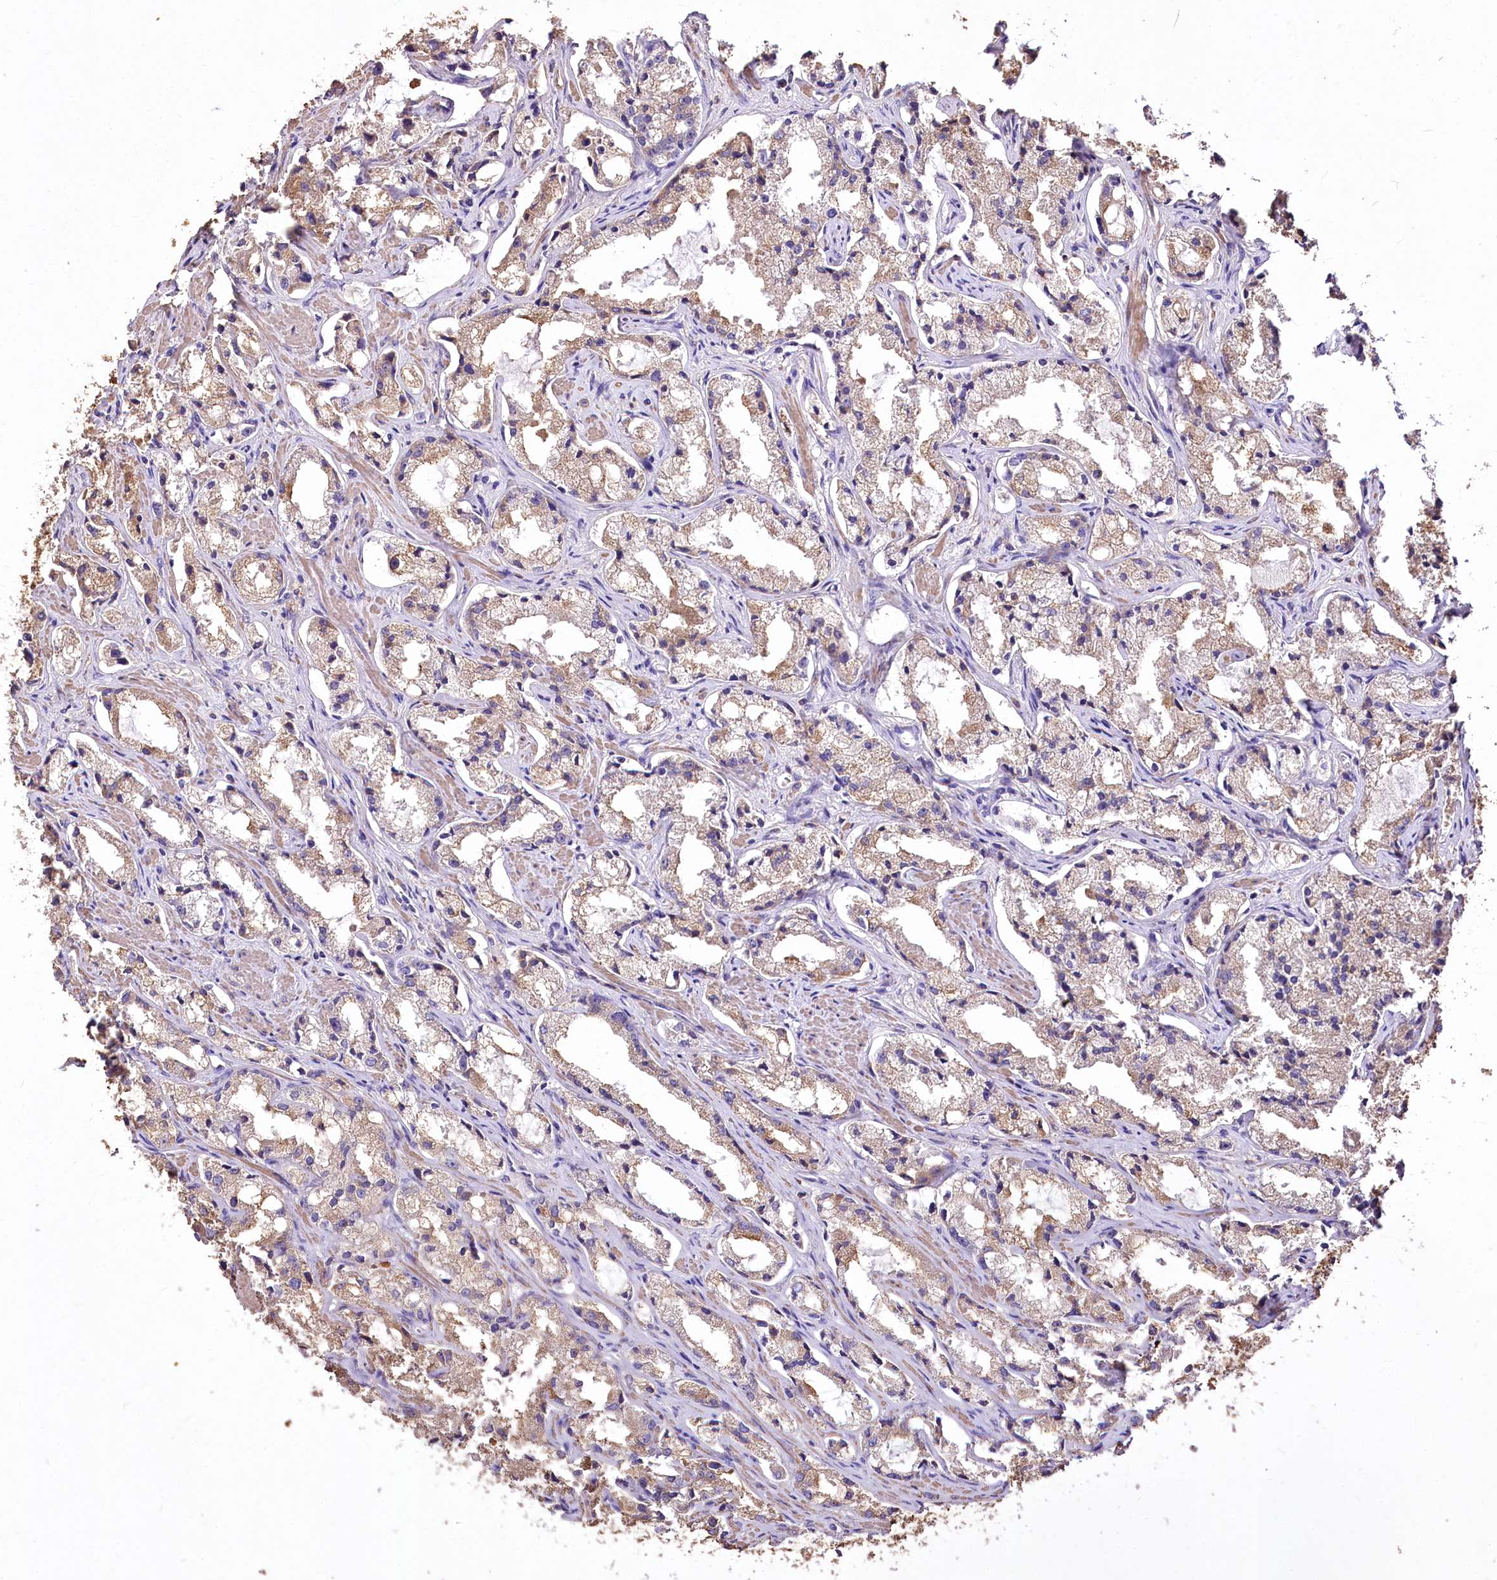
{"staining": {"intensity": "moderate", "quantity": ">75%", "location": "cytoplasmic/membranous"}, "tissue": "prostate cancer", "cell_type": "Tumor cells", "image_type": "cancer", "snomed": [{"axis": "morphology", "description": "Adenocarcinoma, High grade"}, {"axis": "topography", "description": "Prostate"}], "caption": "Brown immunohistochemical staining in human prostate cancer exhibits moderate cytoplasmic/membranous staining in about >75% of tumor cells.", "gene": "PCYOX1L", "patient": {"sex": "male", "age": 66}}